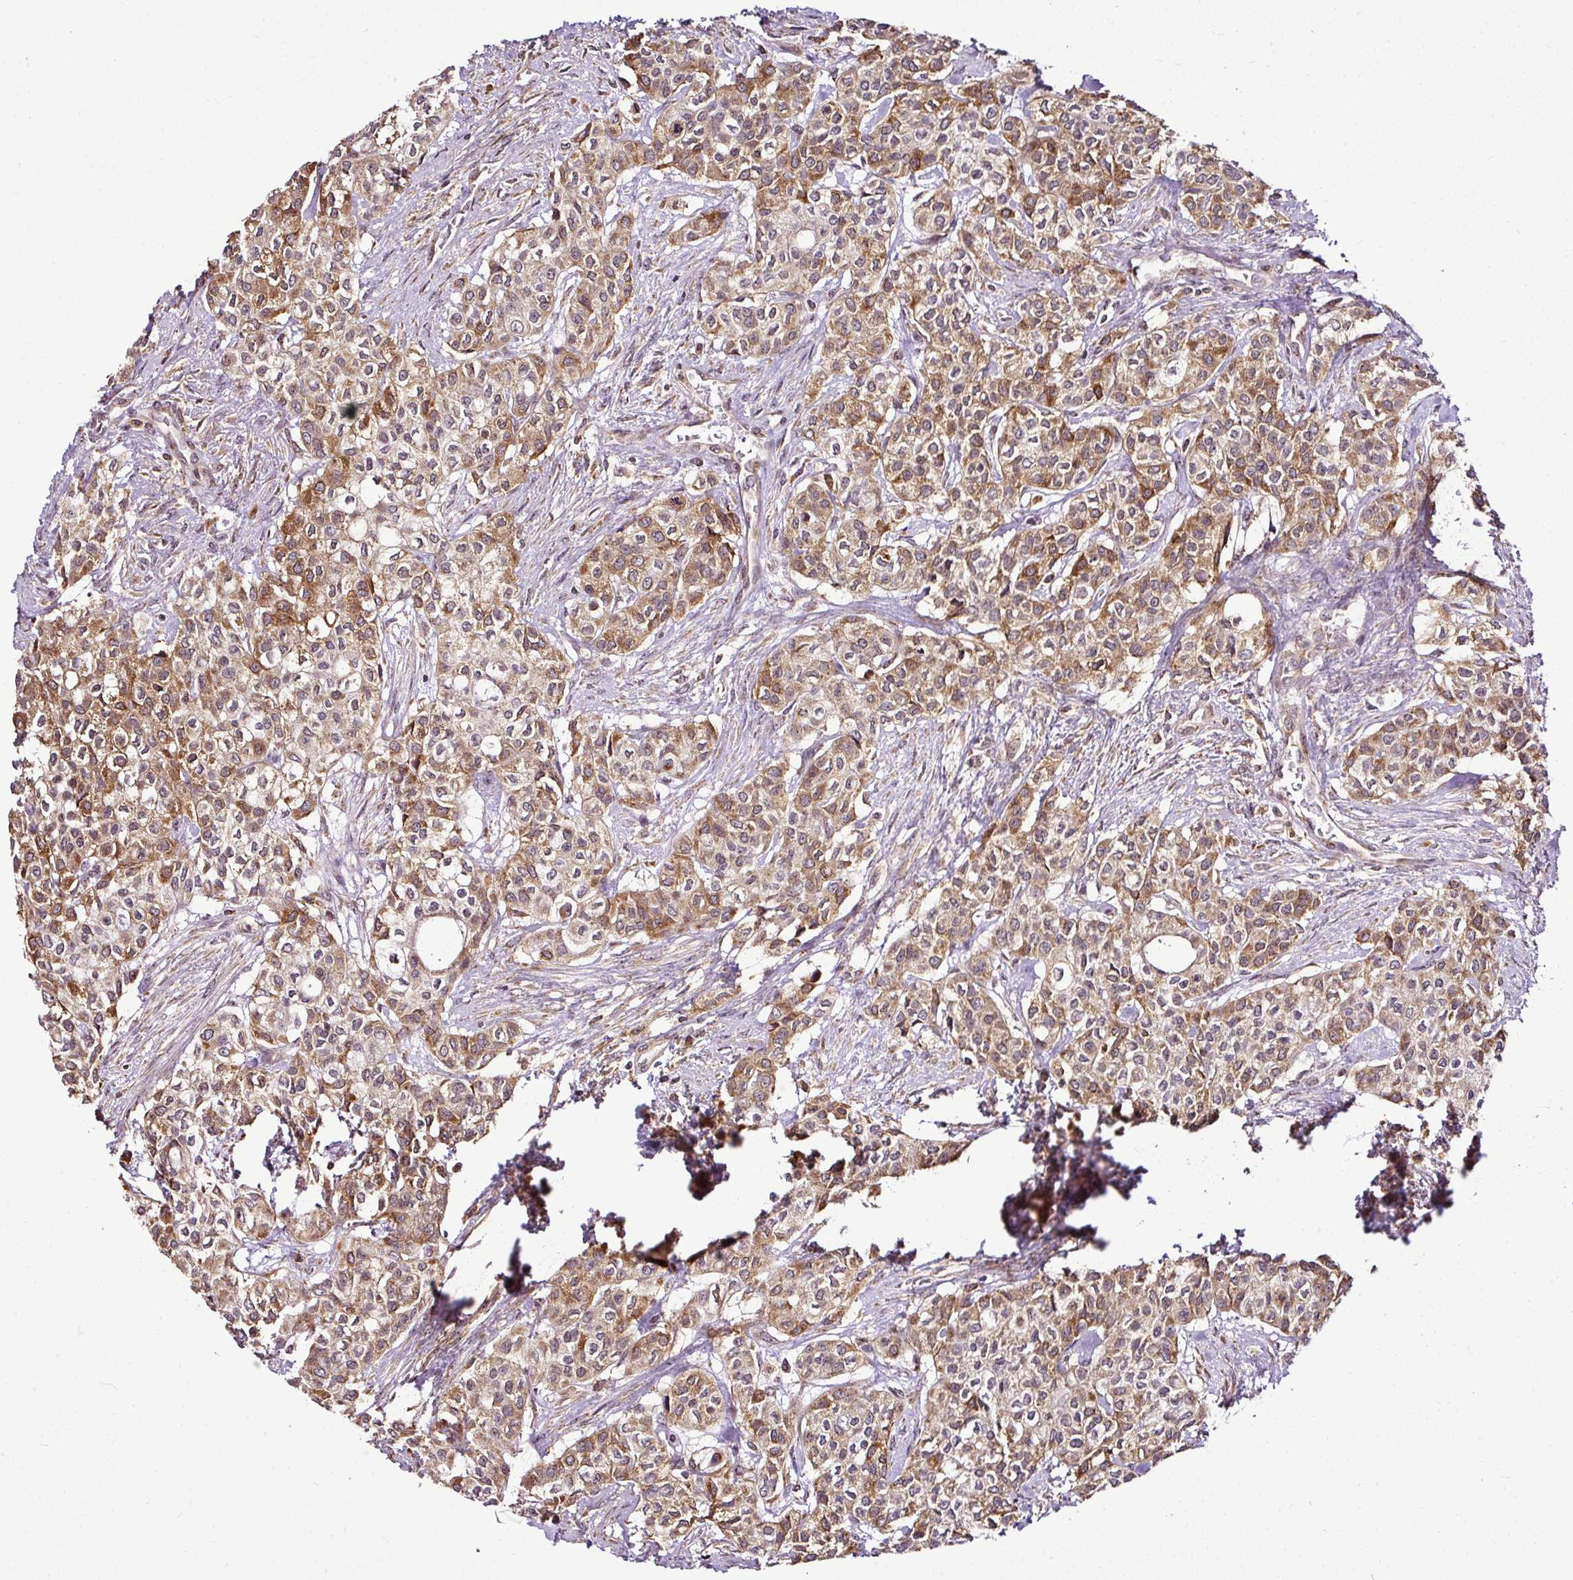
{"staining": {"intensity": "moderate", "quantity": ">75%", "location": "cytoplasmic/membranous,nuclear"}, "tissue": "head and neck cancer", "cell_type": "Tumor cells", "image_type": "cancer", "snomed": [{"axis": "morphology", "description": "Adenocarcinoma, NOS"}, {"axis": "topography", "description": "Head-Neck"}], "caption": "There is medium levels of moderate cytoplasmic/membranous and nuclear expression in tumor cells of head and neck adenocarcinoma, as demonstrated by immunohistochemical staining (brown color).", "gene": "FAM153A", "patient": {"sex": "male", "age": 81}}